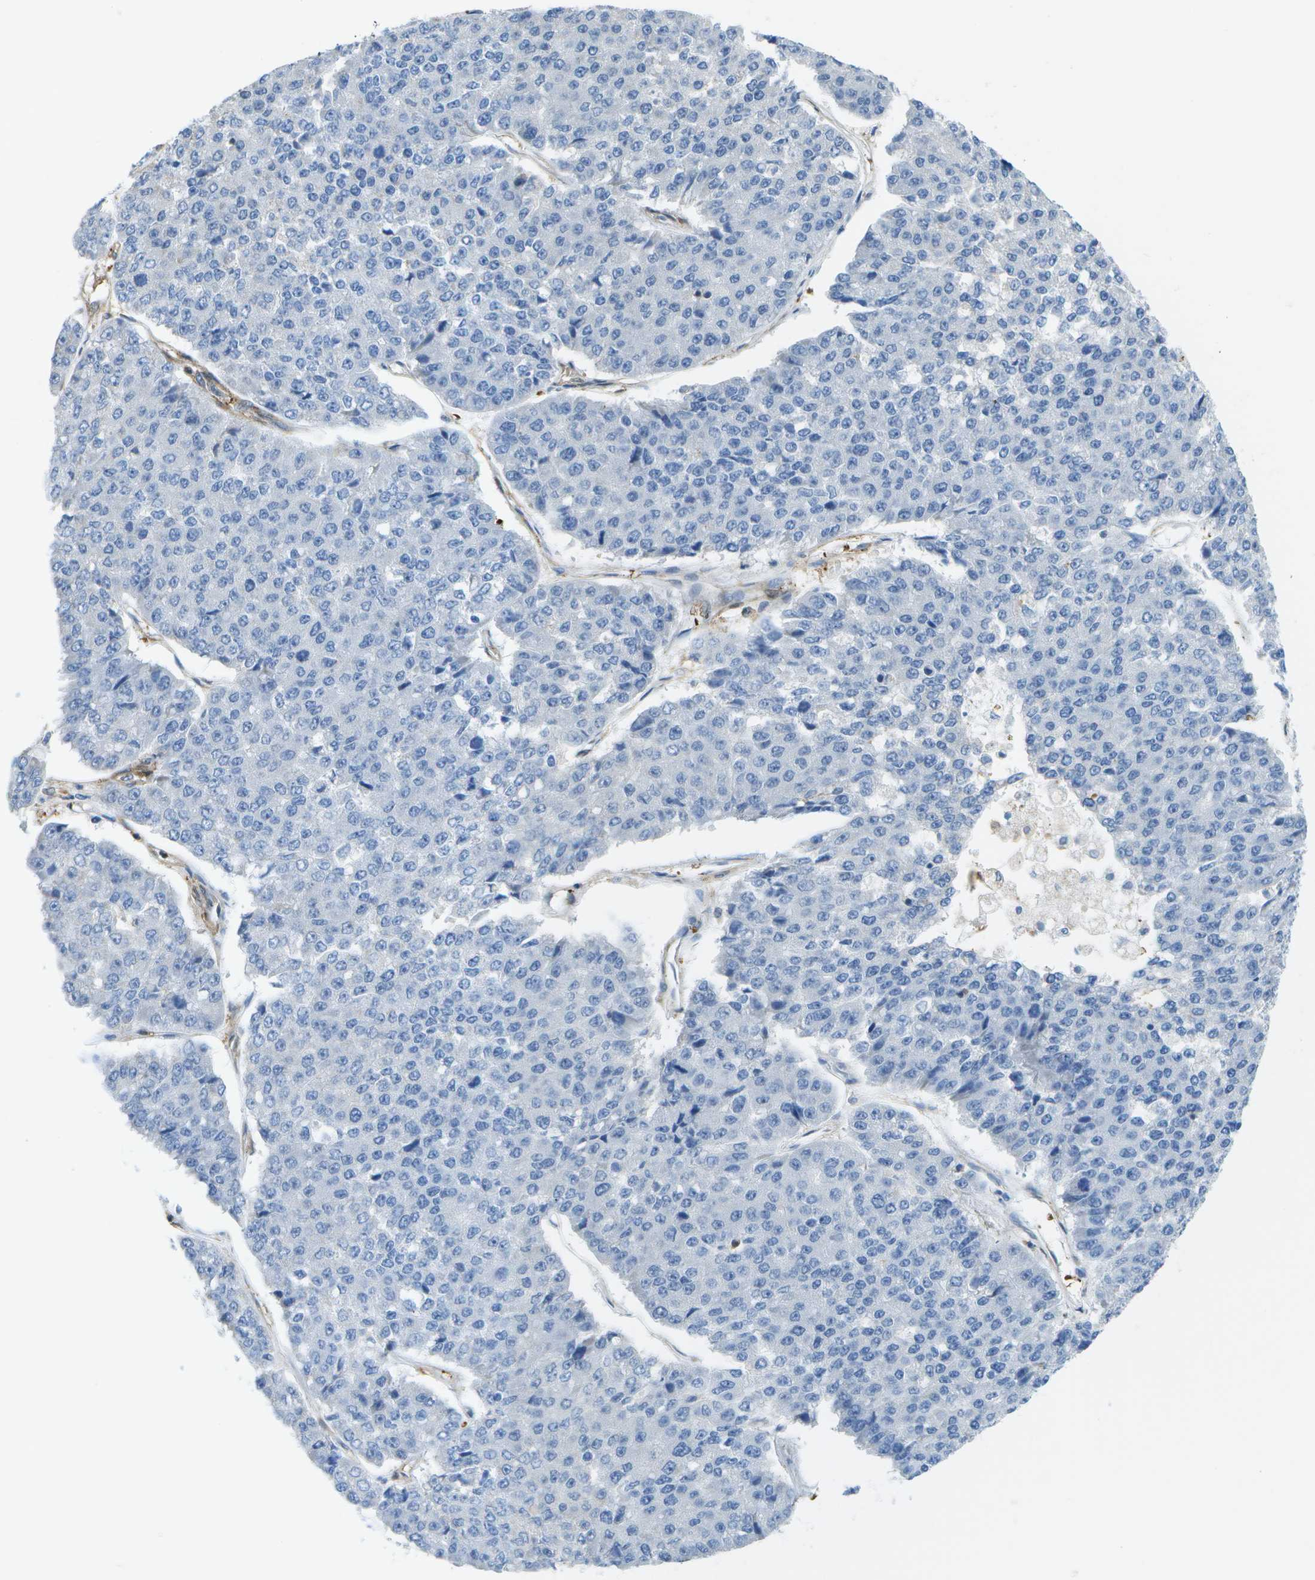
{"staining": {"intensity": "negative", "quantity": "none", "location": "none"}, "tissue": "pancreatic cancer", "cell_type": "Tumor cells", "image_type": "cancer", "snomed": [{"axis": "morphology", "description": "Adenocarcinoma, NOS"}, {"axis": "topography", "description": "Pancreas"}], "caption": "Immunohistochemistry (IHC) image of pancreatic adenocarcinoma stained for a protein (brown), which exhibits no positivity in tumor cells.", "gene": "RCSD1", "patient": {"sex": "male", "age": 50}}